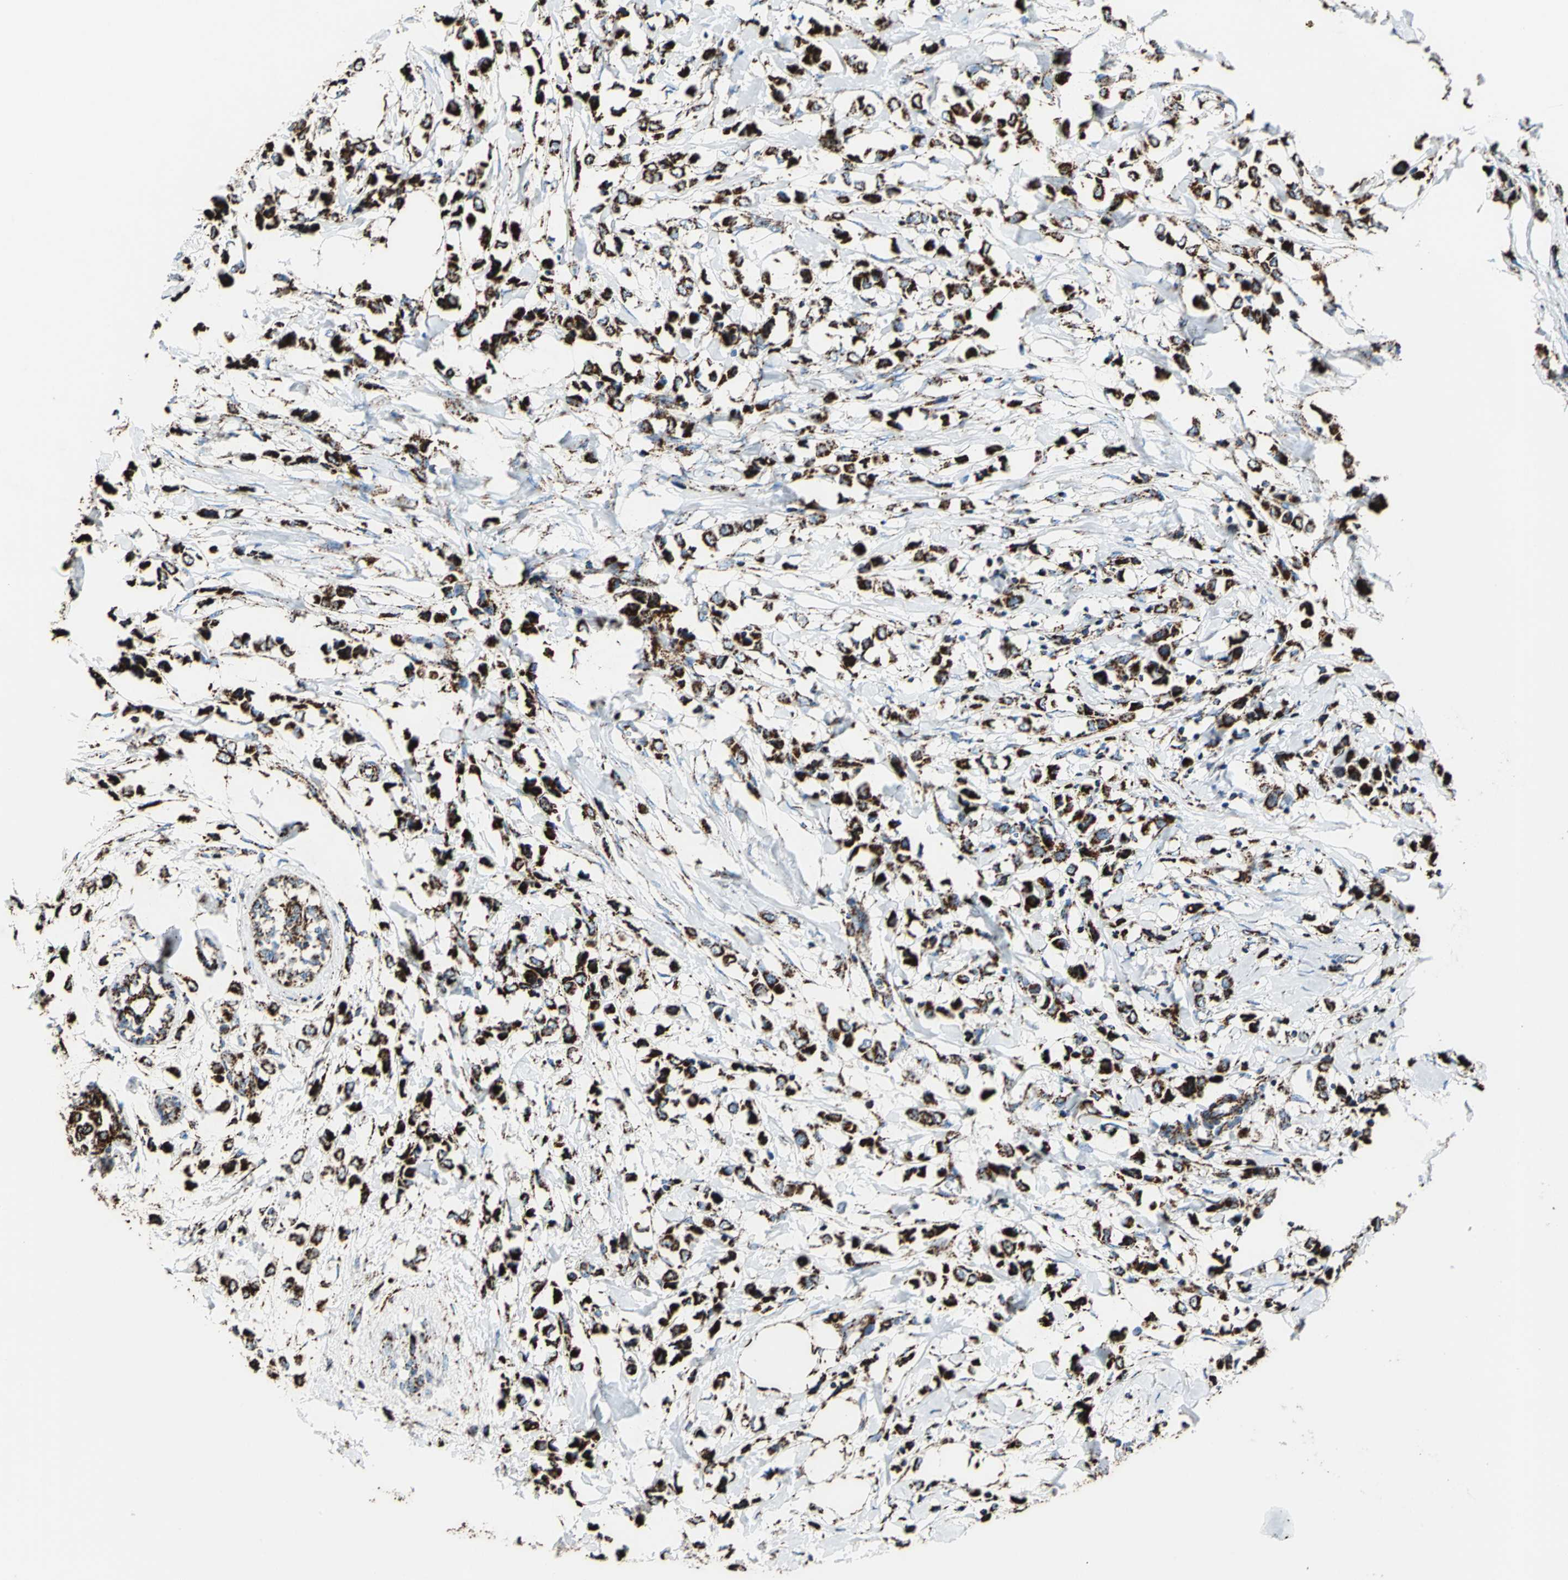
{"staining": {"intensity": "strong", "quantity": ">75%", "location": "cytoplasmic/membranous"}, "tissue": "breast cancer", "cell_type": "Tumor cells", "image_type": "cancer", "snomed": [{"axis": "morphology", "description": "Lobular carcinoma"}, {"axis": "topography", "description": "Breast"}], "caption": "Lobular carcinoma (breast) tissue exhibits strong cytoplasmic/membranous expression in approximately >75% of tumor cells, visualized by immunohistochemistry. (Stains: DAB (3,3'-diaminobenzidine) in brown, nuclei in blue, Microscopy: brightfield microscopy at high magnification).", "gene": "ECH1", "patient": {"sex": "female", "age": 51}}